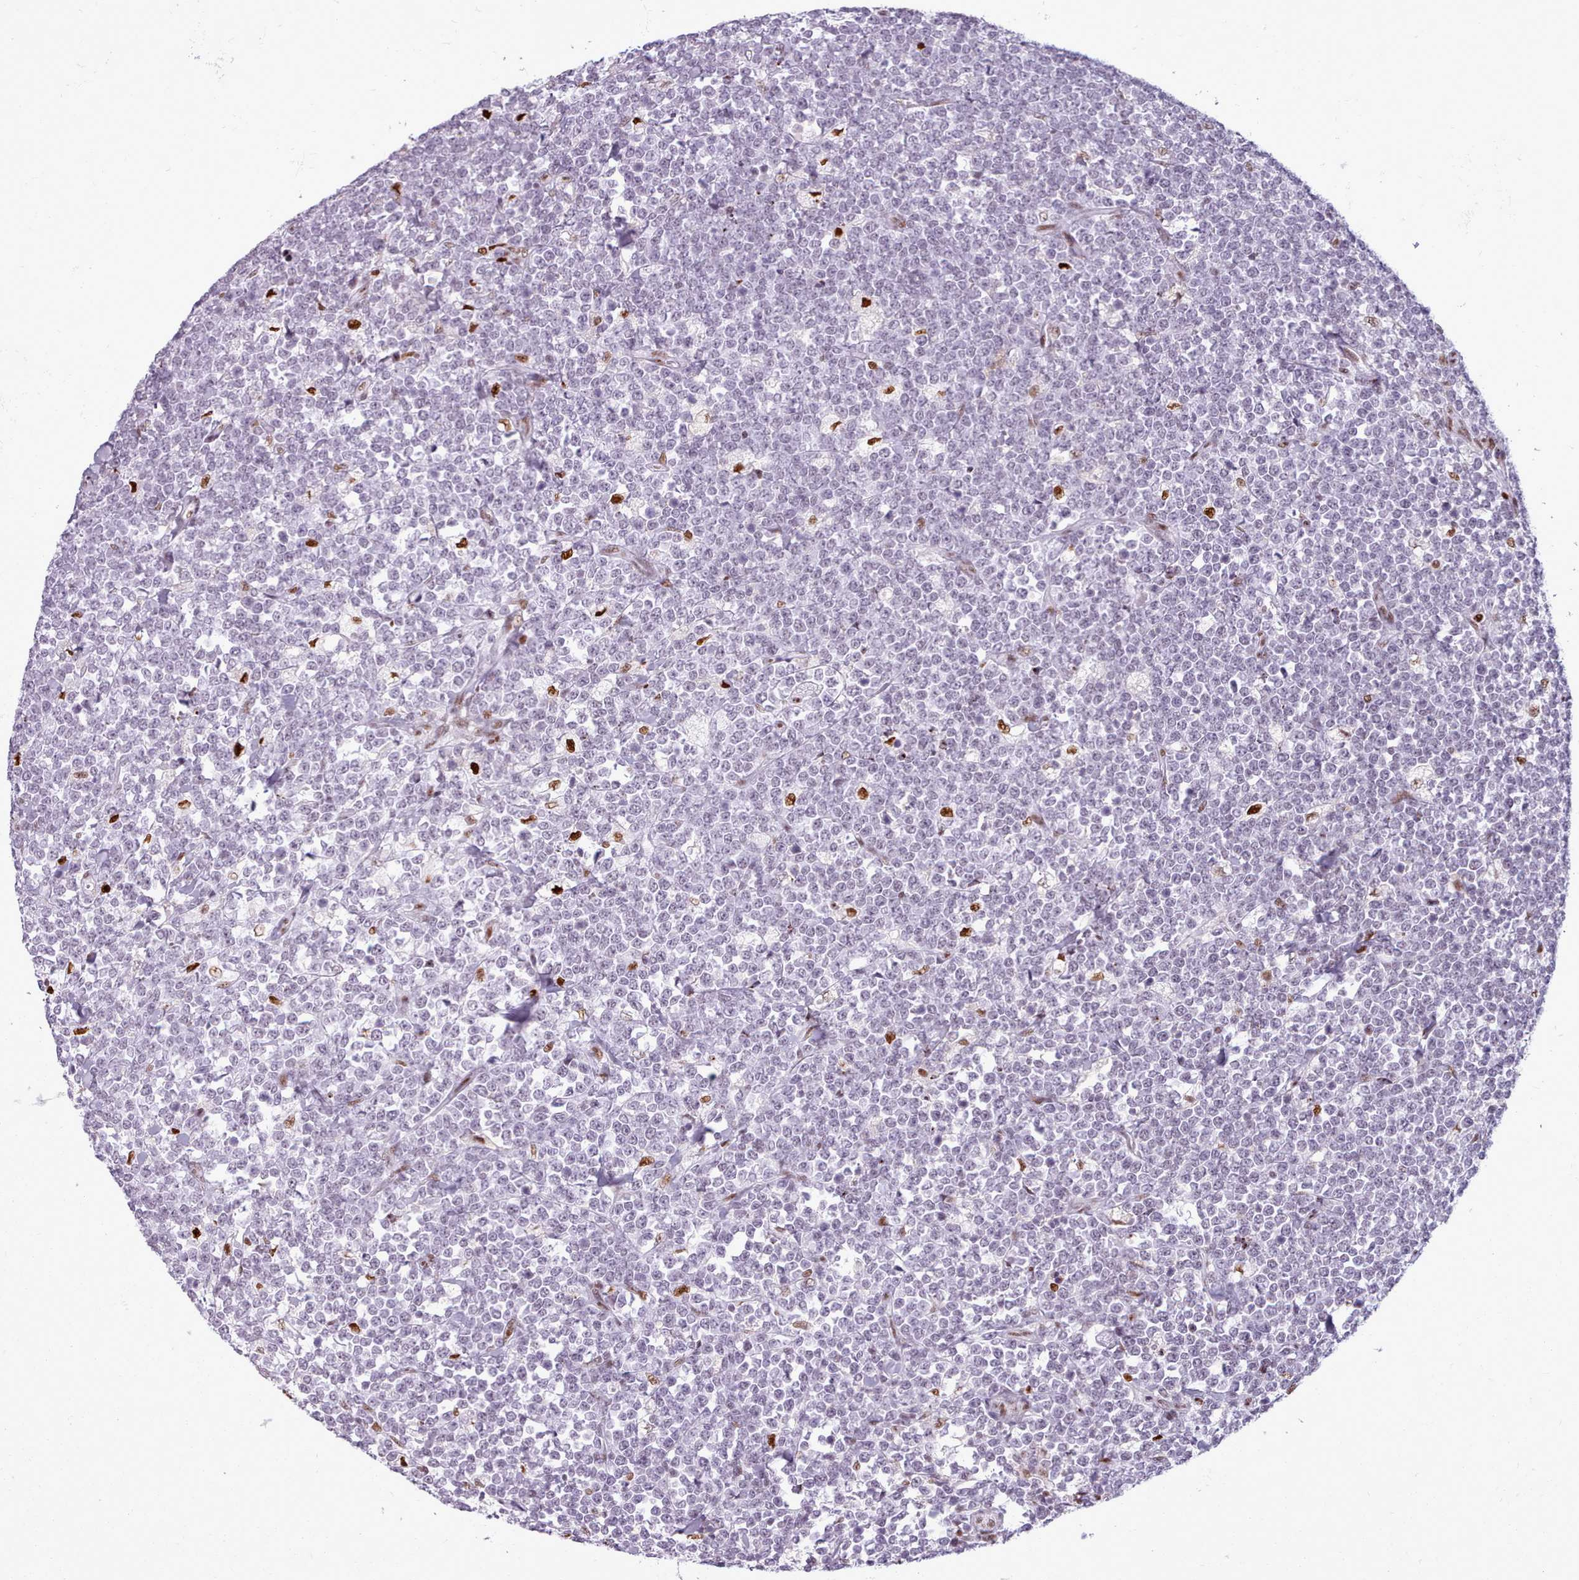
{"staining": {"intensity": "strong", "quantity": "<25%", "location": "nuclear"}, "tissue": "lymphoma", "cell_type": "Tumor cells", "image_type": "cancer", "snomed": [{"axis": "morphology", "description": "Malignant lymphoma, non-Hodgkin's type, High grade"}, {"axis": "topography", "description": "Small intestine"}, {"axis": "topography", "description": "Colon"}], "caption": "Immunohistochemistry staining of lymphoma, which demonstrates medium levels of strong nuclear expression in about <25% of tumor cells indicating strong nuclear protein staining. The staining was performed using DAB (3,3'-diaminobenzidine) (brown) for protein detection and nuclei were counterstained in hematoxylin (blue).", "gene": "SRSF4", "patient": {"sex": "male", "age": 8}}